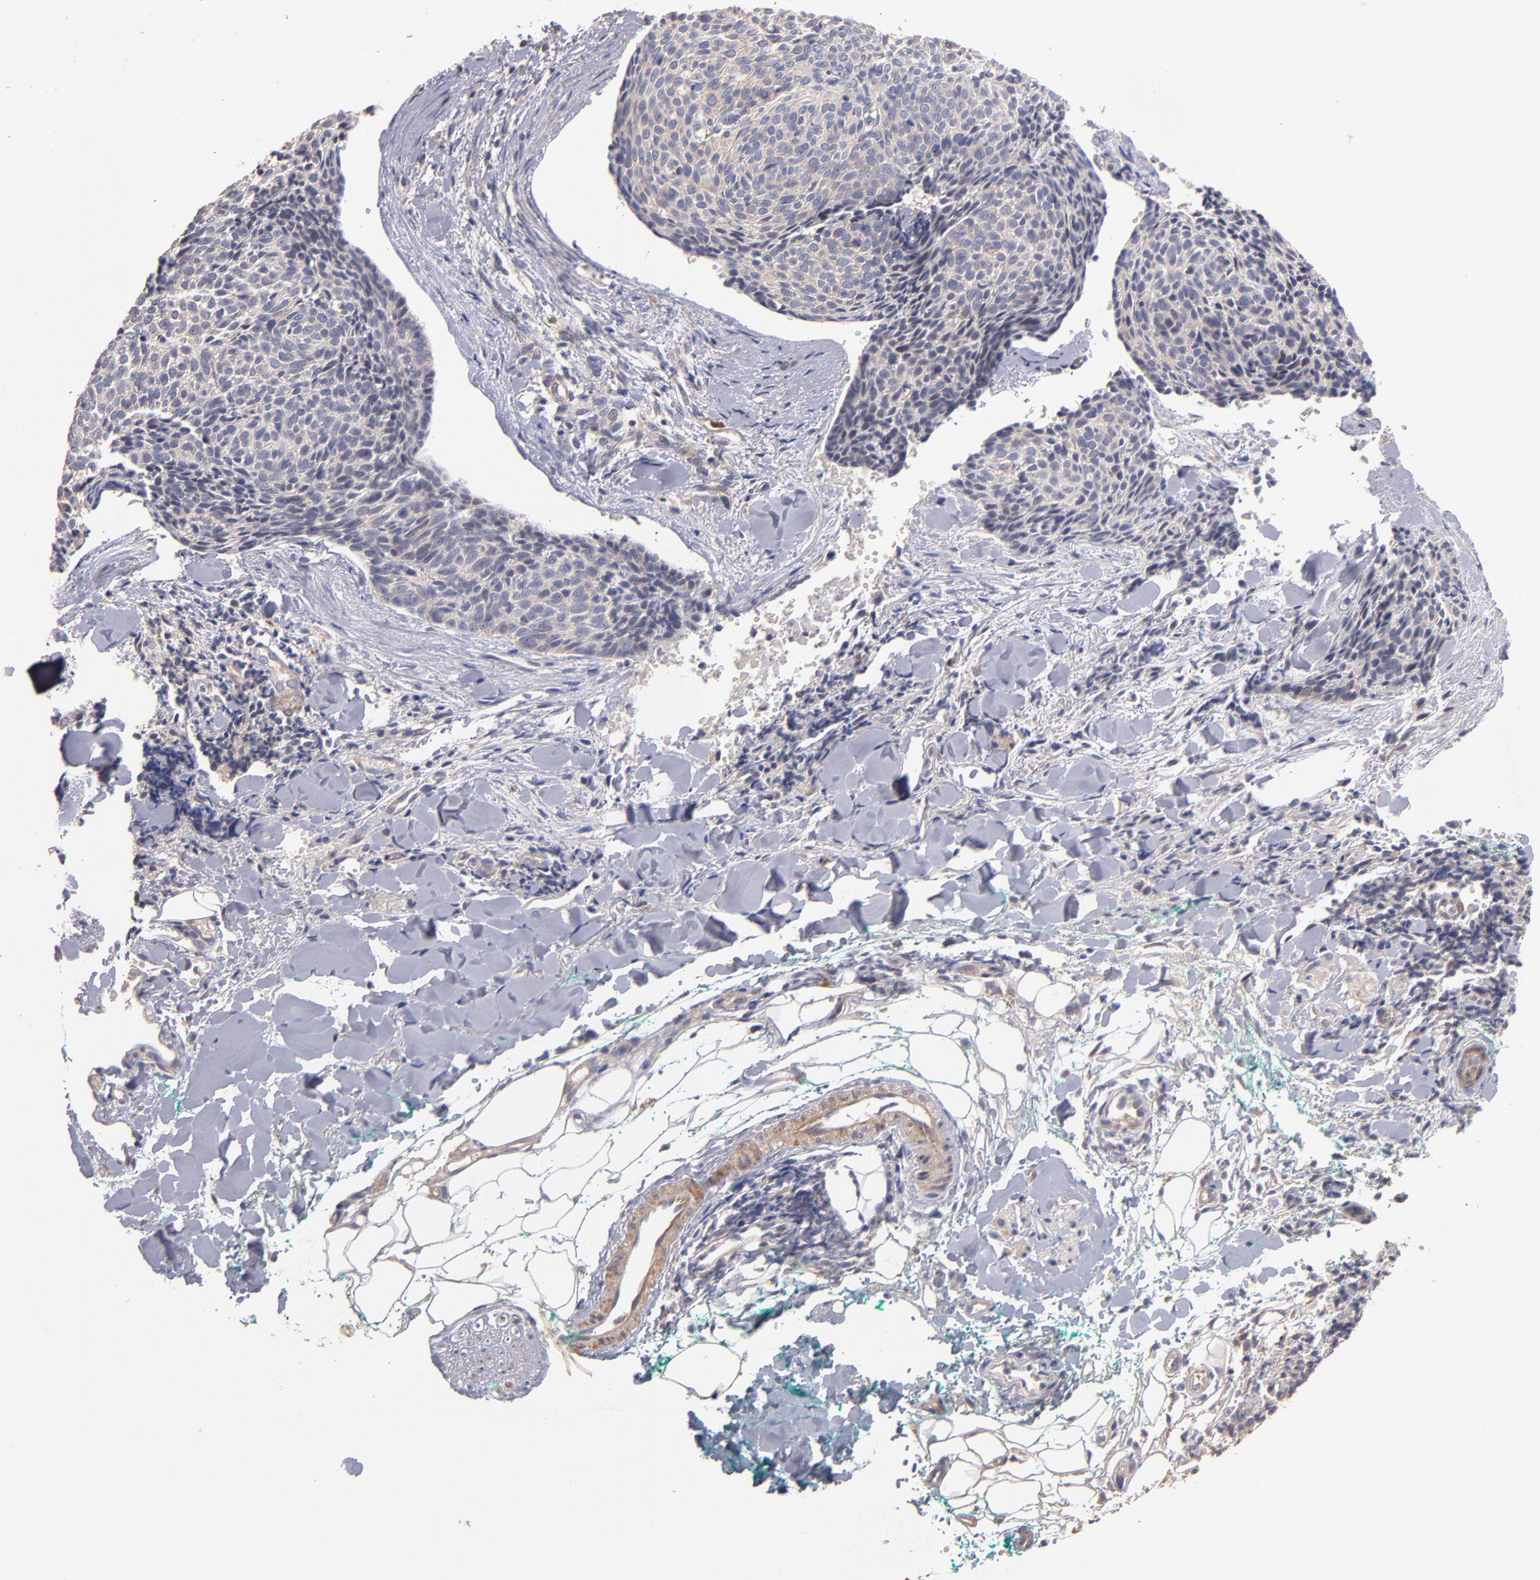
{"staining": {"intensity": "weak", "quantity": ">75%", "location": "cytoplasmic/membranous"}, "tissue": "skin cancer", "cell_type": "Tumor cells", "image_type": "cancer", "snomed": [{"axis": "morphology", "description": "Normal tissue, NOS"}, {"axis": "morphology", "description": "Basal cell carcinoma"}, {"axis": "topography", "description": "Skin"}], "caption": "Skin cancer tissue shows weak cytoplasmic/membranous positivity in approximately >75% of tumor cells, visualized by immunohistochemistry. The staining was performed using DAB to visualize the protein expression in brown, while the nuclei were stained in blue with hematoxylin (Magnification: 20x).", "gene": "MAGEE1", "patient": {"sex": "female", "age": 57}}